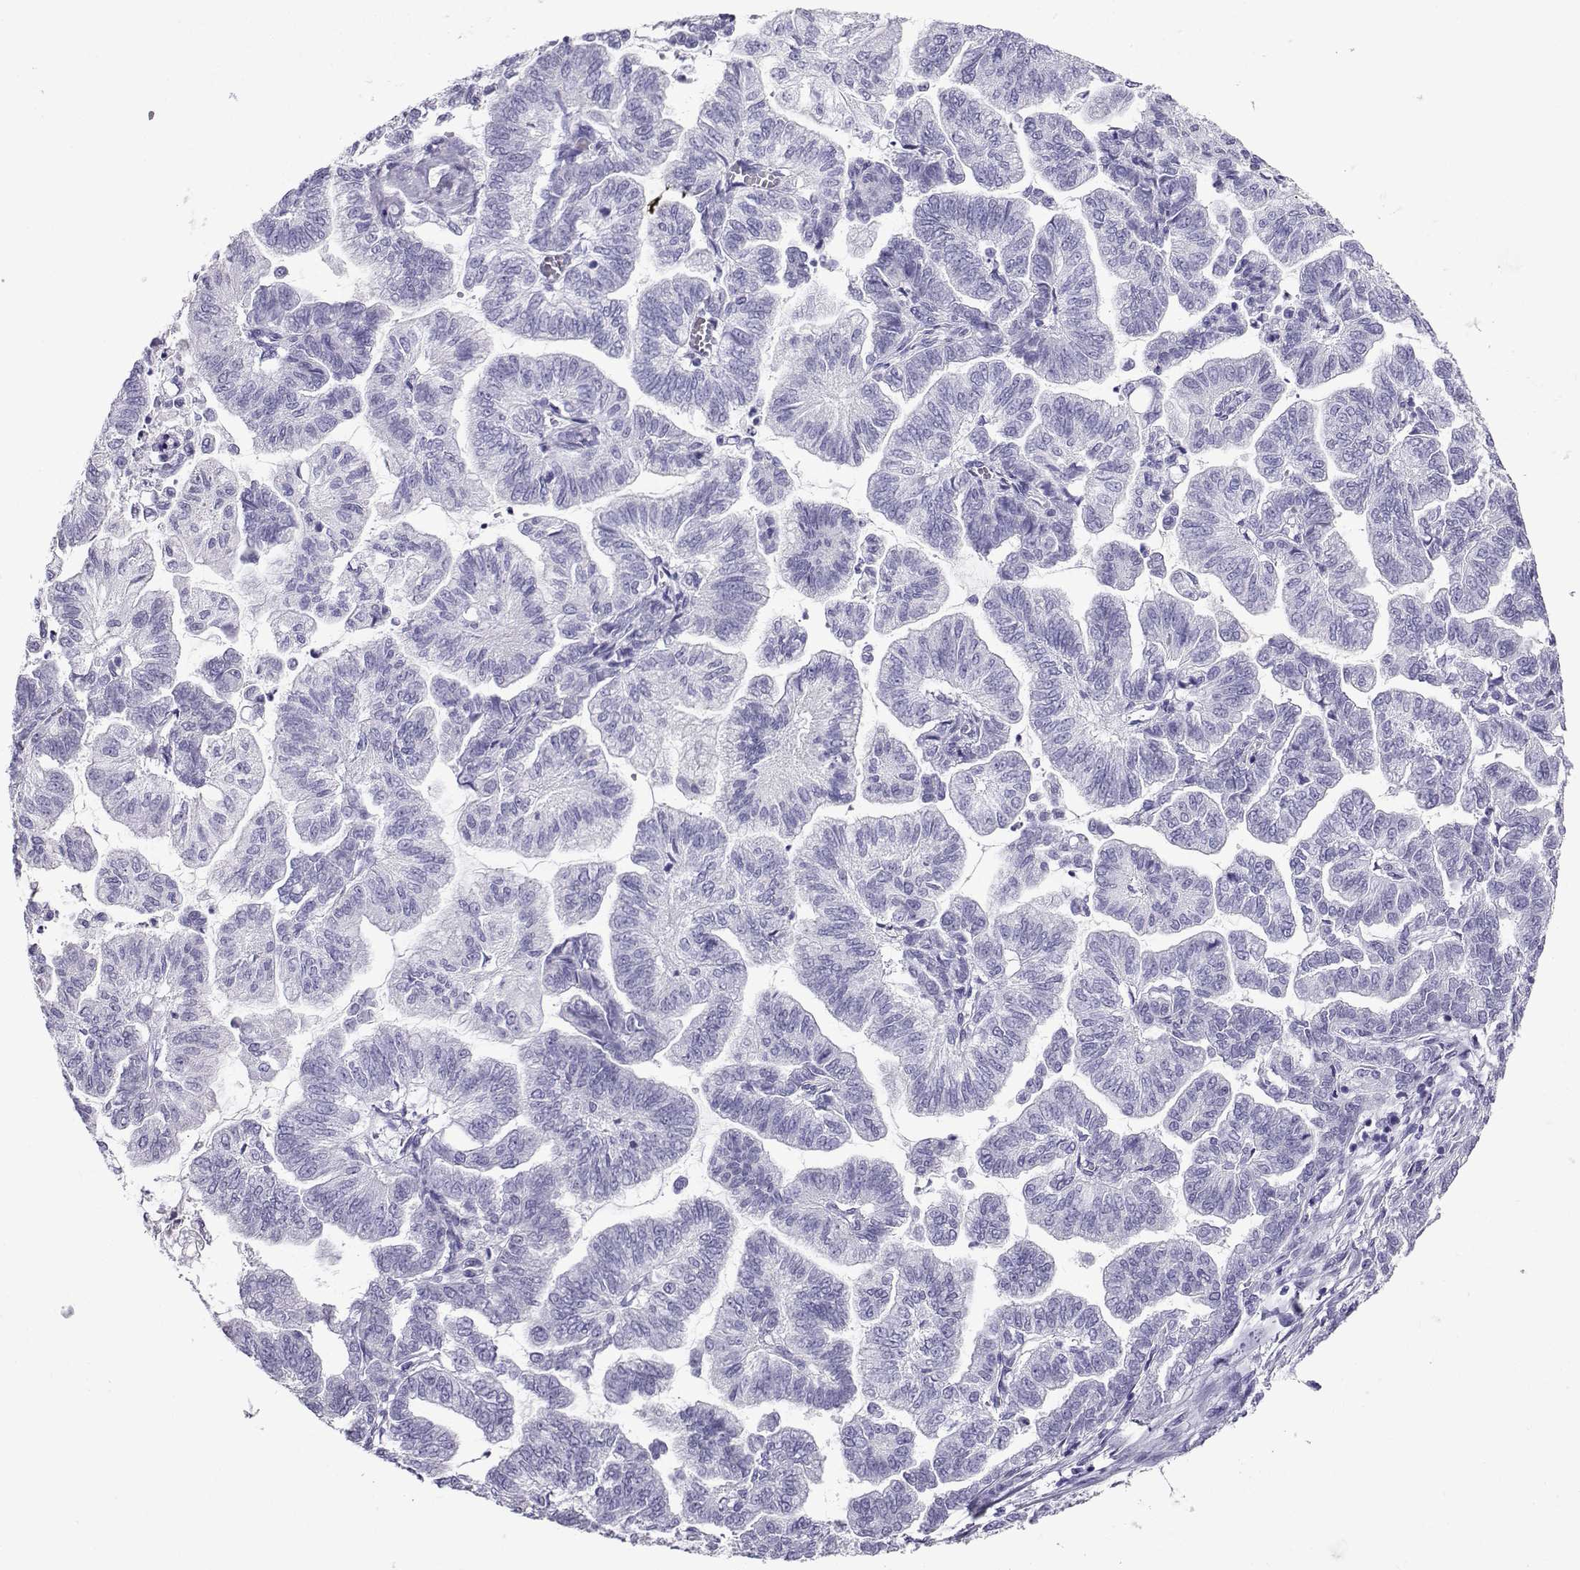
{"staining": {"intensity": "negative", "quantity": "none", "location": "none"}, "tissue": "stomach cancer", "cell_type": "Tumor cells", "image_type": "cancer", "snomed": [{"axis": "morphology", "description": "Adenocarcinoma, NOS"}, {"axis": "topography", "description": "Stomach"}], "caption": "A high-resolution histopathology image shows IHC staining of stomach cancer, which displays no significant positivity in tumor cells.", "gene": "CD109", "patient": {"sex": "male", "age": 83}}